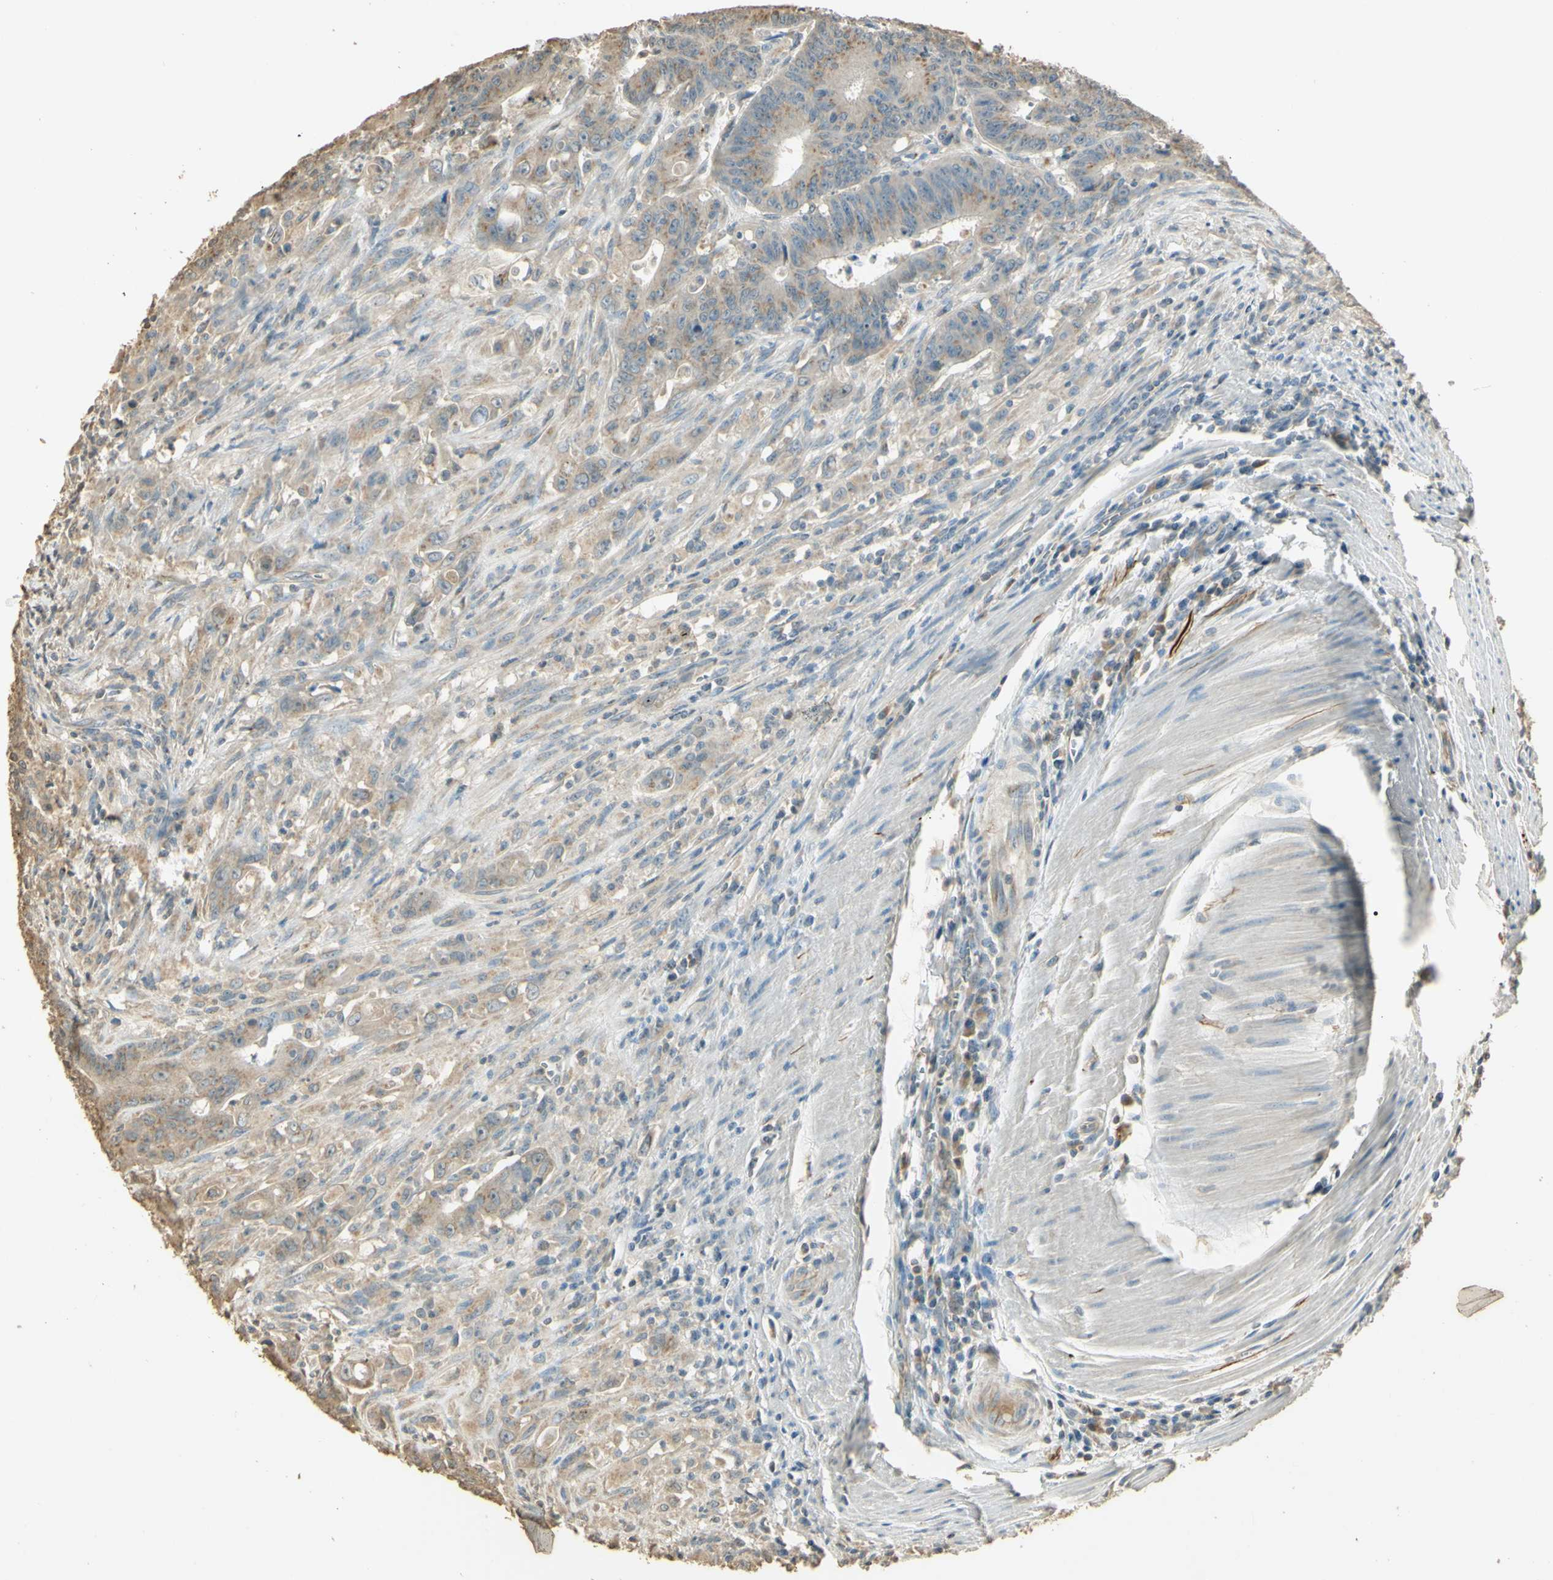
{"staining": {"intensity": "weak", "quantity": ">75%", "location": "cytoplasmic/membranous"}, "tissue": "colorectal cancer", "cell_type": "Tumor cells", "image_type": "cancer", "snomed": [{"axis": "morphology", "description": "Adenocarcinoma, NOS"}, {"axis": "topography", "description": "Colon"}], "caption": "Colorectal cancer was stained to show a protein in brown. There is low levels of weak cytoplasmic/membranous staining in about >75% of tumor cells.", "gene": "UXS1", "patient": {"sex": "male", "age": 45}}